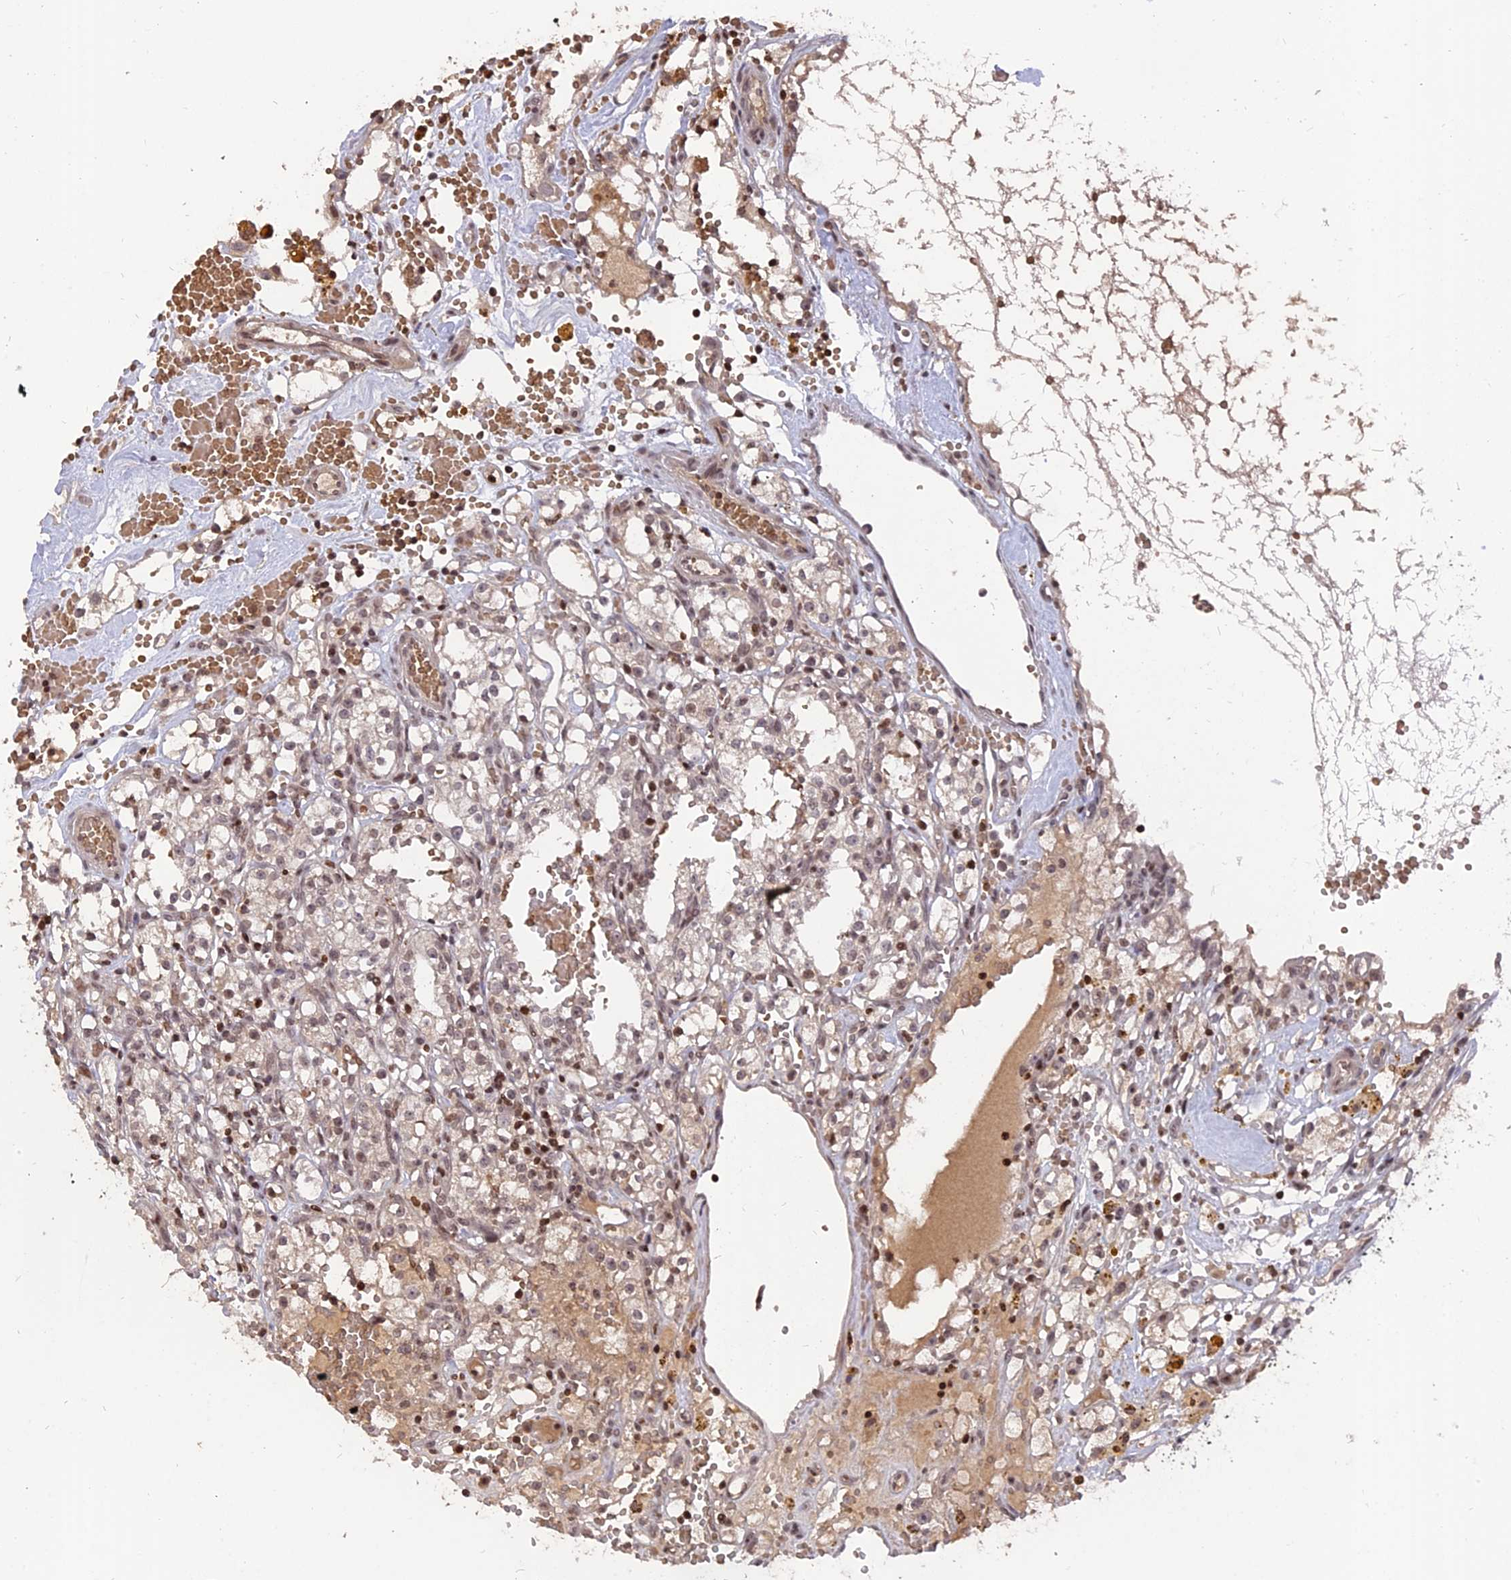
{"staining": {"intensity": "weak", "quantity": "25%-75%", "location": "nuclear"}, "tissue": "renal cancer", "cell_type": "Tumor cells", "image_type": "cancer", "snomed": [{"axis": "morphology", "description": "Adenocarcinoma, NOS"}, {"axis": "topography", "description": "Kidney"}], "caption": "Renal cancer was stained to show a protein in brown. There is low levels of weak nuclear expression in approximately 25%-75% of tumor cells.", "gene": "NR1H3", "patient": {"sex": "male", "age": 56}}